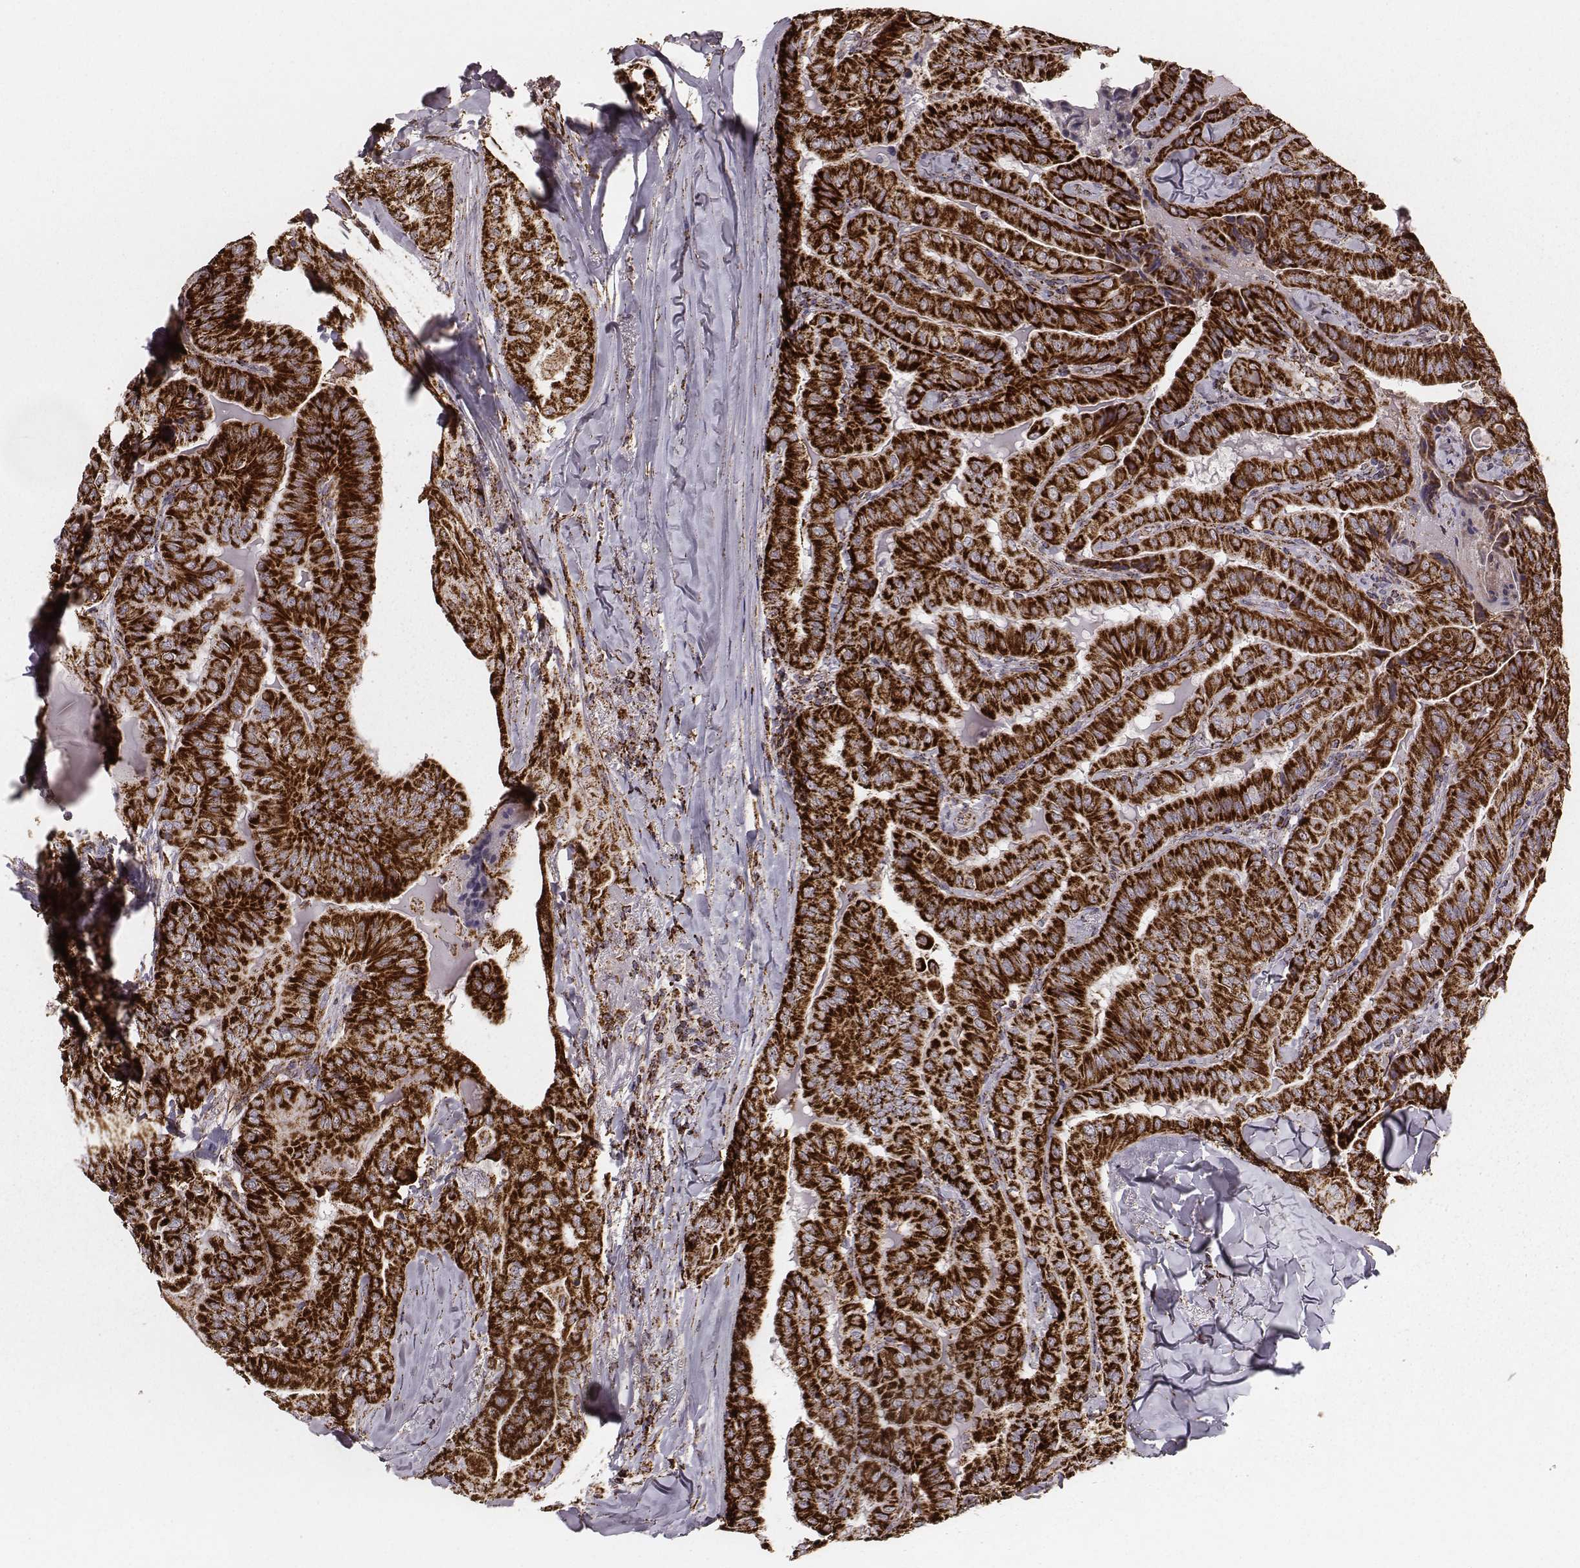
{"staining": {"intensity": "strong", "quantity": ">75%", "location": "cytoplasmic/membranous"}, "tissue": "thyroid cancer", "cell_type": "Tumor cells", "image_type": "cancer", "snomed": [{"axis": "morphology", "description": "Papillary adenocarcinoma, NOS"}, {"axis": "topography", "description": "Thyroid gland"}], "caption": "Papillary adenocarcinoma (thyroid) was stained to show a protein in brown. There is high levels of strong cytoplasmic/membranous expression in about >75% of tumor cells.", "gene": "TUFM", "patient": {"sex": "female", "age": 68}}